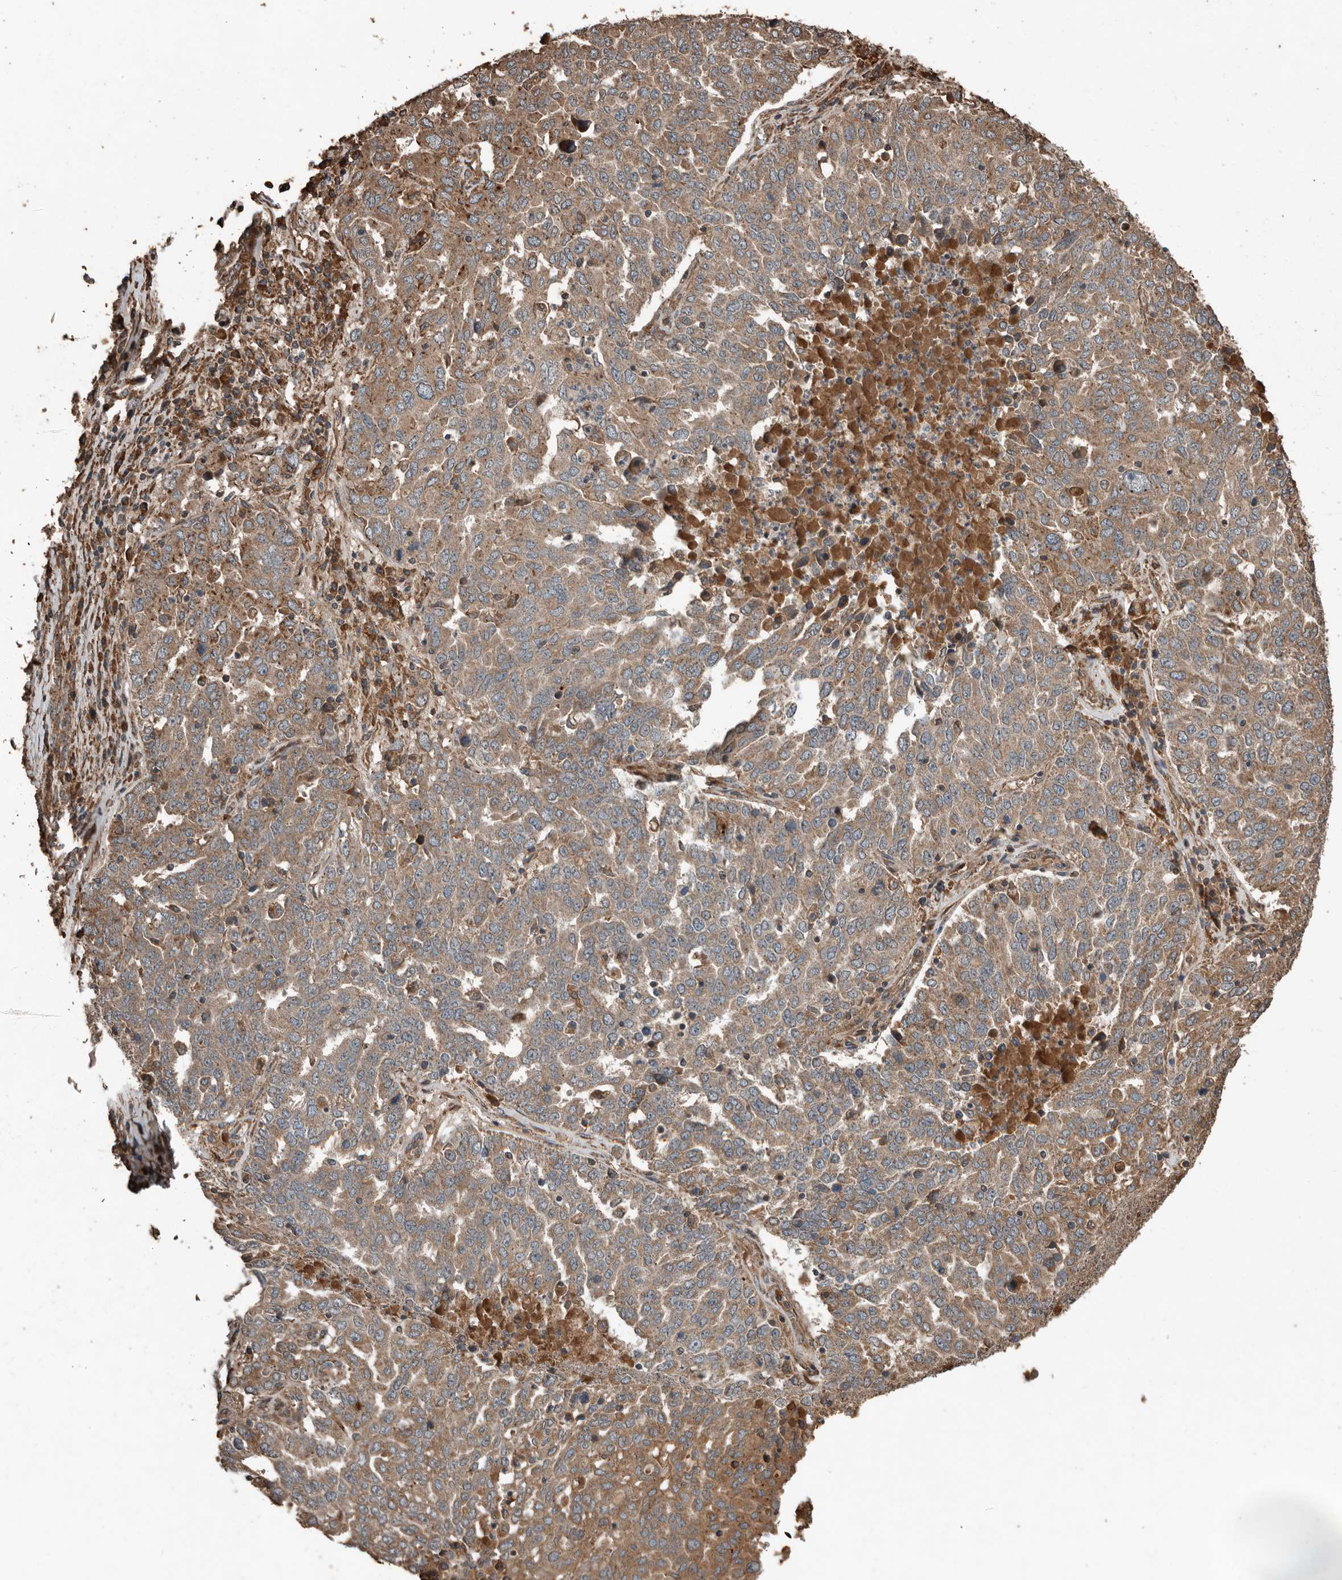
{"staining": {"intensity": "moderate", "quantity": ">75%", "location": "cytoplasmic/membranous"}, "tissue": "ovarian cancer", "cell_type": "Tumor cells", "image_type": "cancer", "snomed": [{"axis": "morphology", "description": "Carcinoma, endometroid"}, {"axis": "topography", "description": "Ovary"}], "caption": "Tumor cells reveal medium levels of moderate cytoplasmic/membranous expression in approximately >75% of cells in human ovarian endometroid carcinoma.", "gene": "RNF207", "patient": {"sex": "female", "age": 62}}